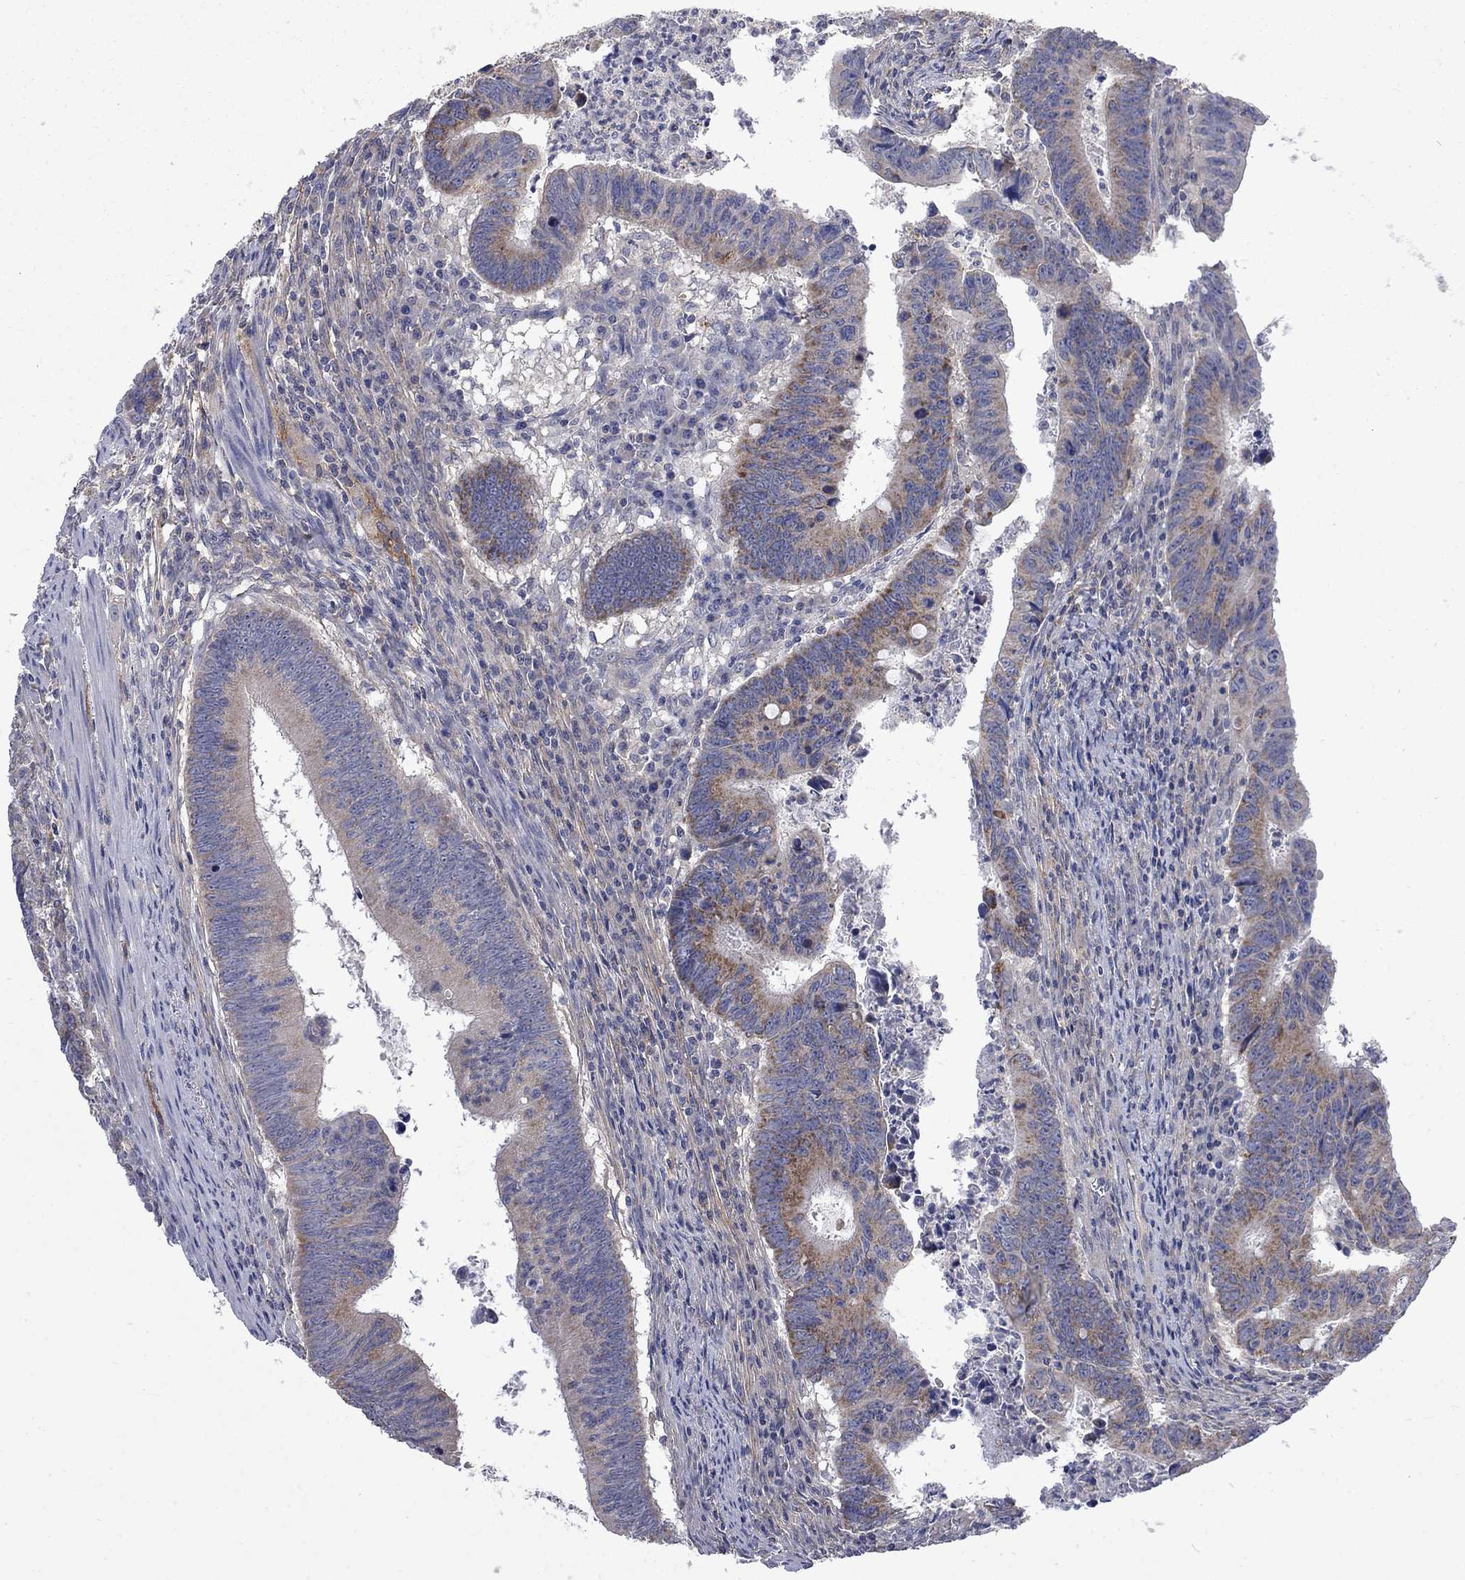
{"staining": {"intensity": "strong", "quantity": "<25%", "location": "cytoplasmic/membranous"}, "tissue": "colorectal cancer", "cell_type": "Tumor cells", "image_type": "cancer", "snomed": [{"axis": "morphology", "description": "Adenocarcinoma, NOS"}, {"axis": "topography", "description": "Colon"}], "caption": "Tumor cells show strong cytoplasmic/membranous expression in about <25% of cells in colorectal cancer (adenocarcinoma).", "gene": "HSPA12A", "patient": {"sex": "female", "age": 87}}